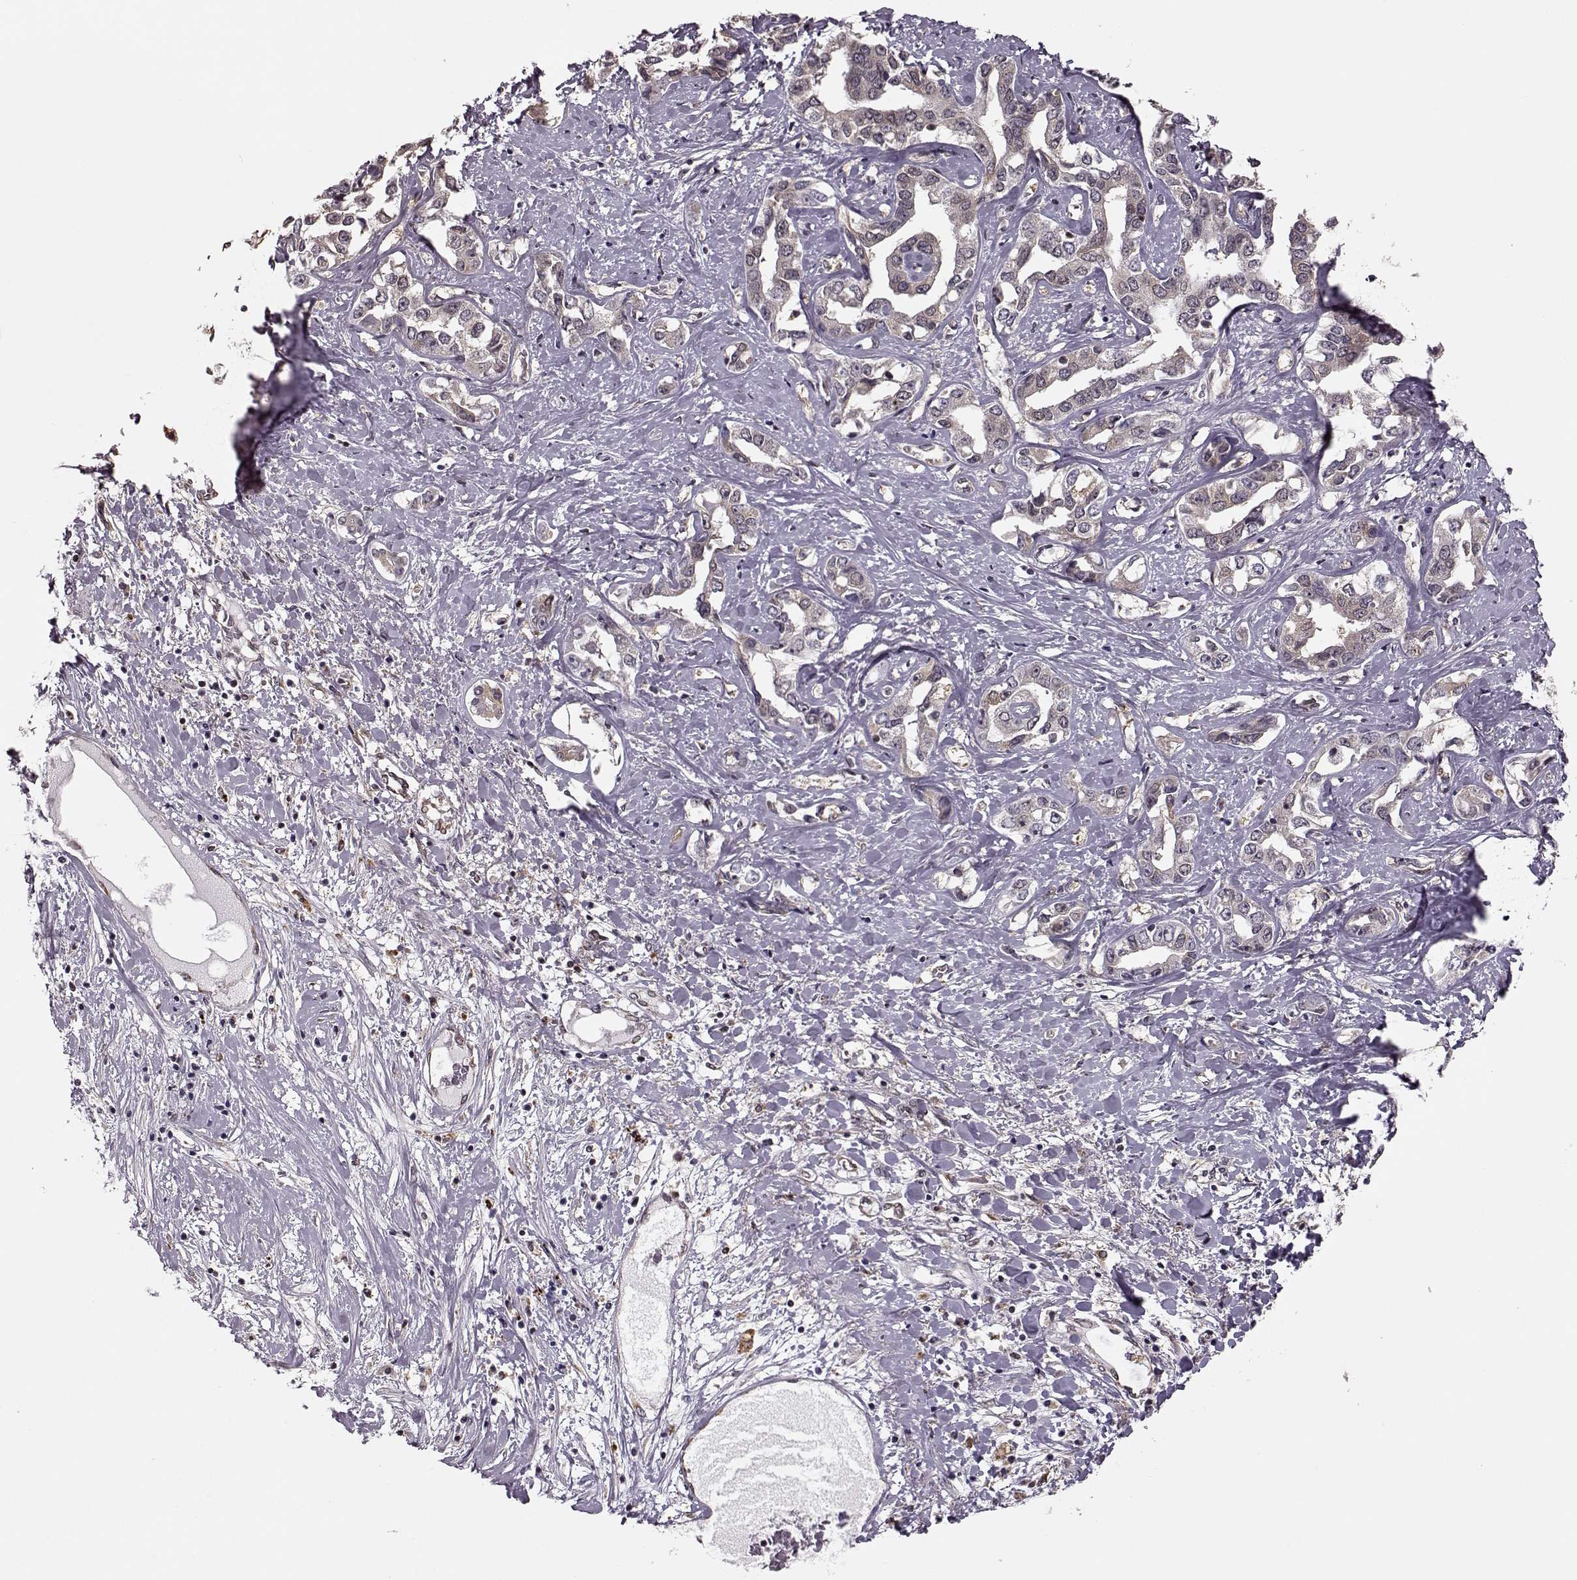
{"staining": {"intensity": "weak", "quantity": "25%-75%", "location": "cytoplasmic/membranous"}, "tissue": "liver cancer", "cell_type": "Tumor cells", "image_type": "cancer", "snomed": [{"axis": "morphology", "description": "Cholangiocarcinoma"}, {"axis": "topography", "description": "Liver"}], "caption": "Weak cytoplasmic/membranous positivity for a protein is identified in approximately 25%-75% of tumor cells of cholangiocarcinoma (liver) using immunohistochemistry (IHC).", "gene": "YIPF5", "patient": {"sex": "male", "age": 59}}